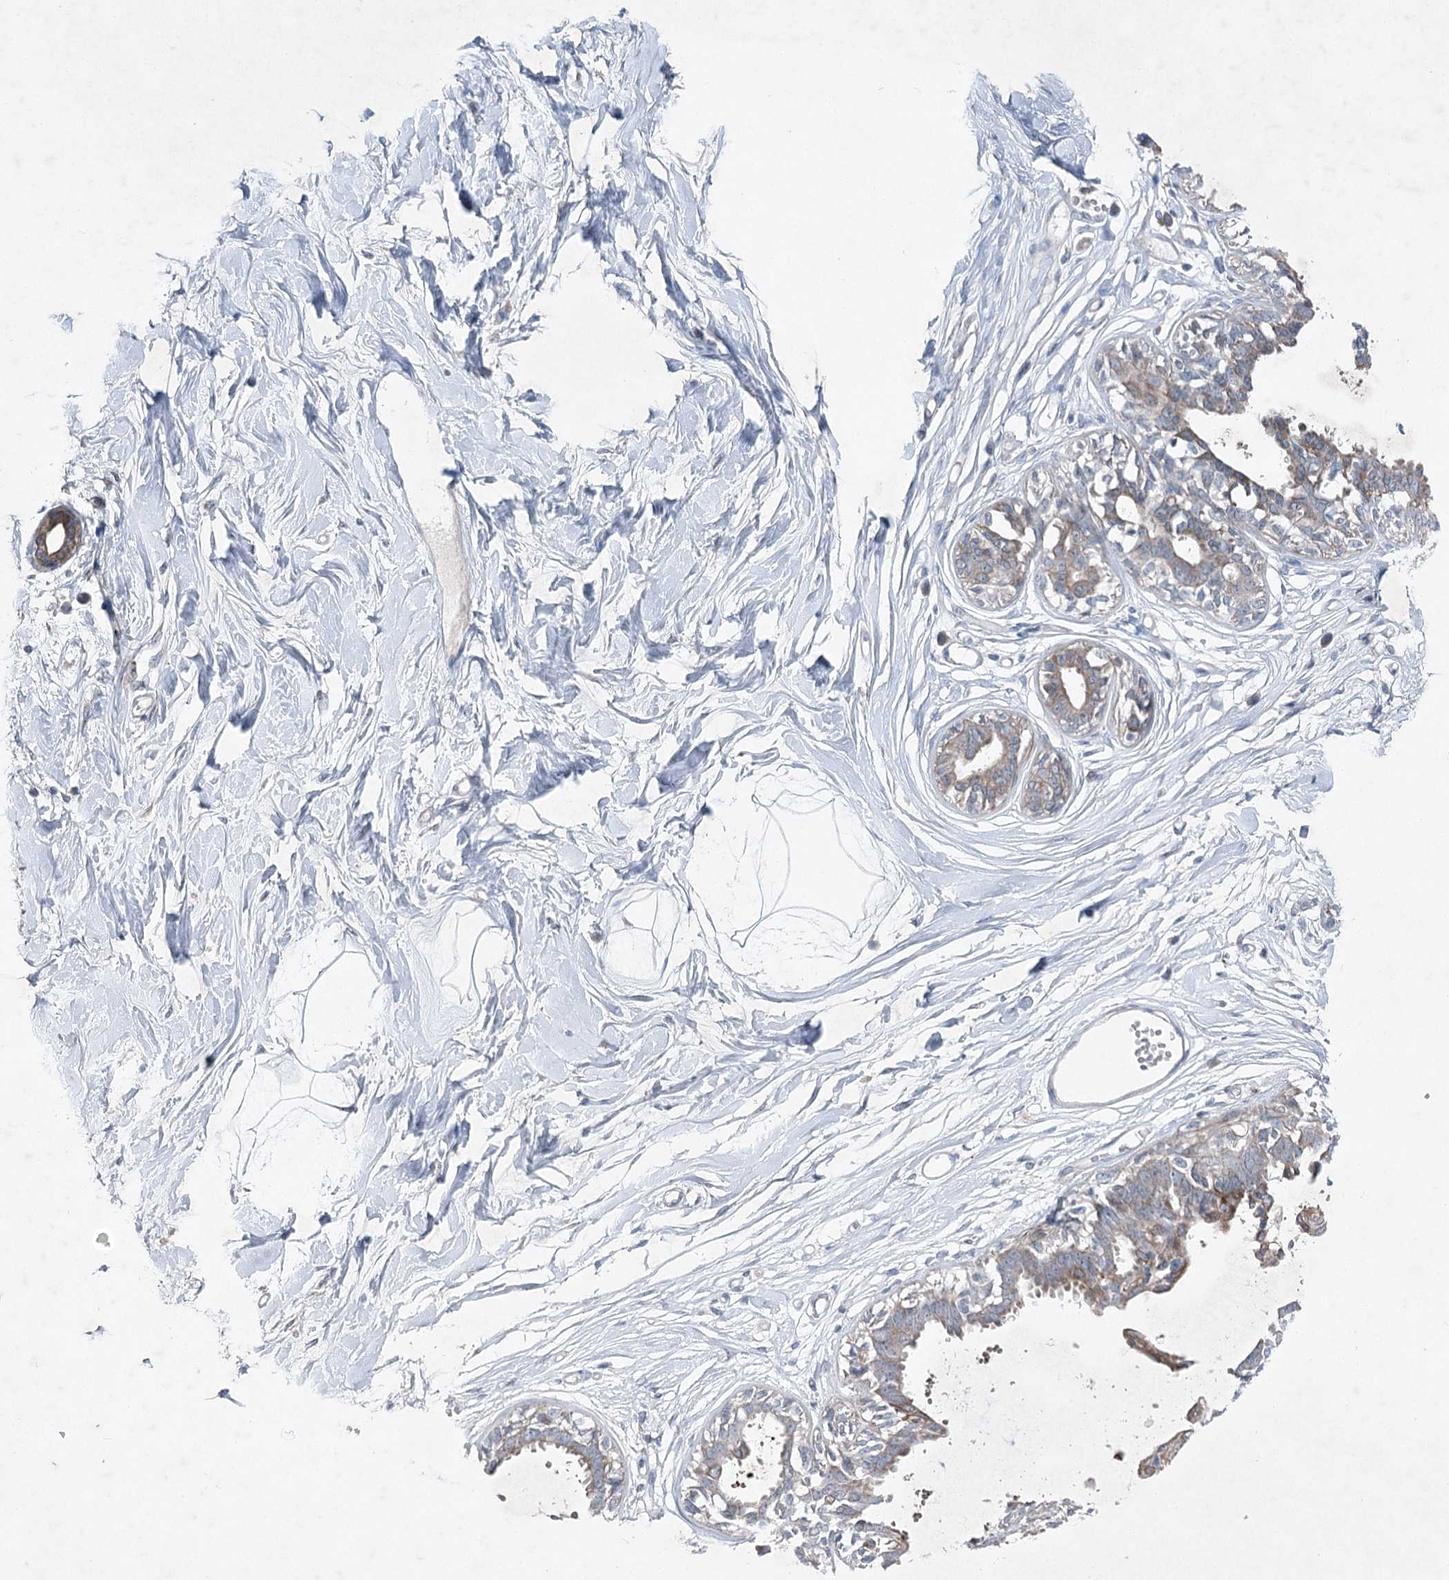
{"staining": {"intensity": "negative", "quantity": "none", "location": "none"}, "tissue": "breast", "cell_type": "Adipocytes", "image_type": "normal", "snomed": [{"axis": "morphology", "description": "Normal tissue, NOS"}, {"axis": "topography", "description": "Breast"}], "caption": "Immunohistochemical staining of benign human breast reveals no significant staining in adipocytes.", "gene": "ENSG00000285330", "patient": {"sex": "female", "age": 45}}